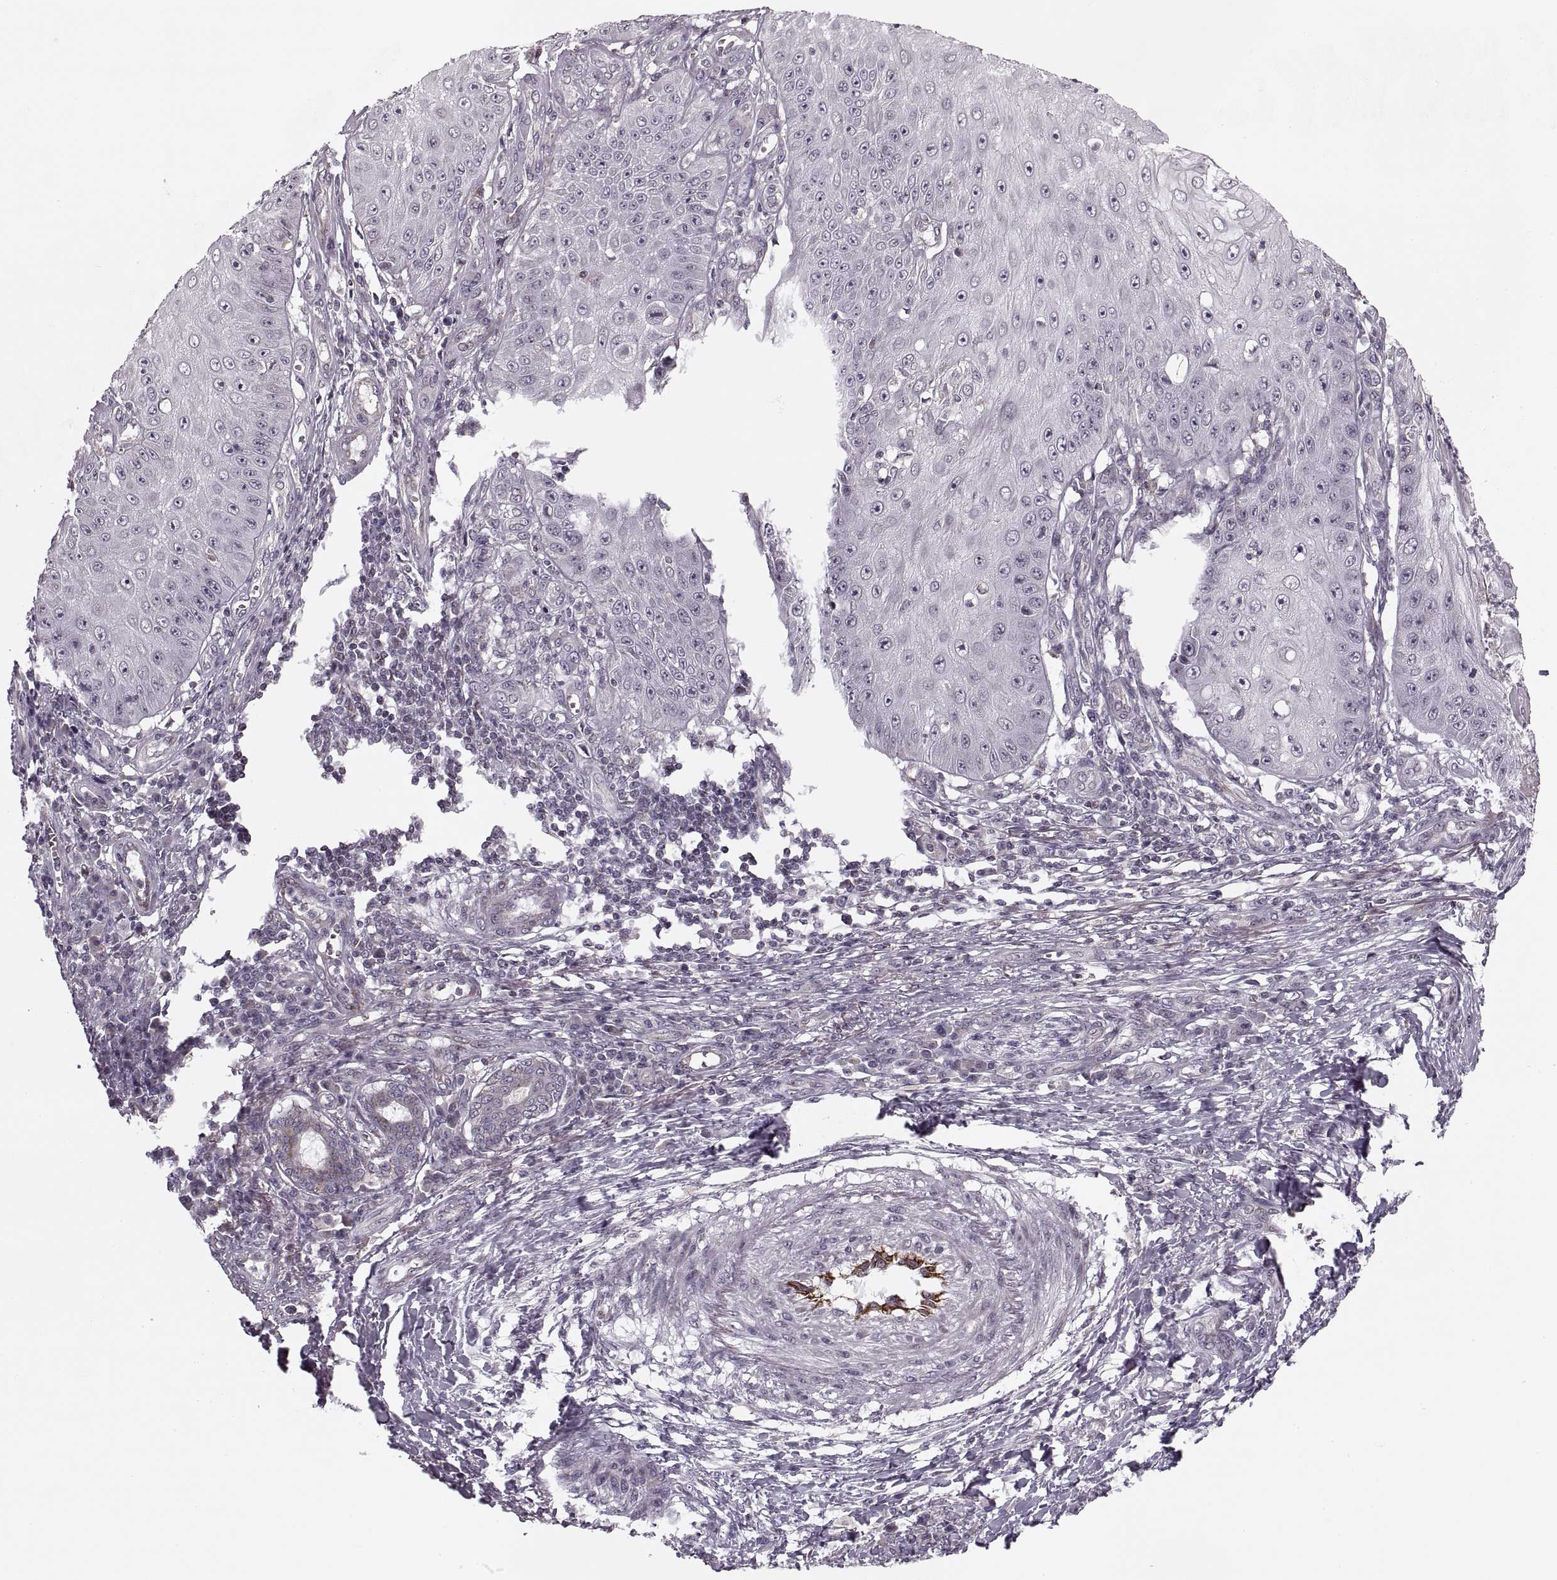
{"staining": {"intensity": "negative", "quantity": "none", "location": "none"}, "tissue": "skin cancer", "cell_type": "Tumor cells", "image_type": "cancer", "snomed": [{"axis": "morphology", "description": "Squamous cell carcinoma, NOS"}, {"axis": "topography", "description": "Skin"}], "caption": "Histopathology image shows no significant protein positivity in tumor cells of skin cancer. The staining is performed using DAB (3,3'-diaminobenzidine) brown chromogen with nuclei counter-stained in using hematoxylin.", "gene": "ASIC3", "patient": {"sex": "male", "age": 70}}